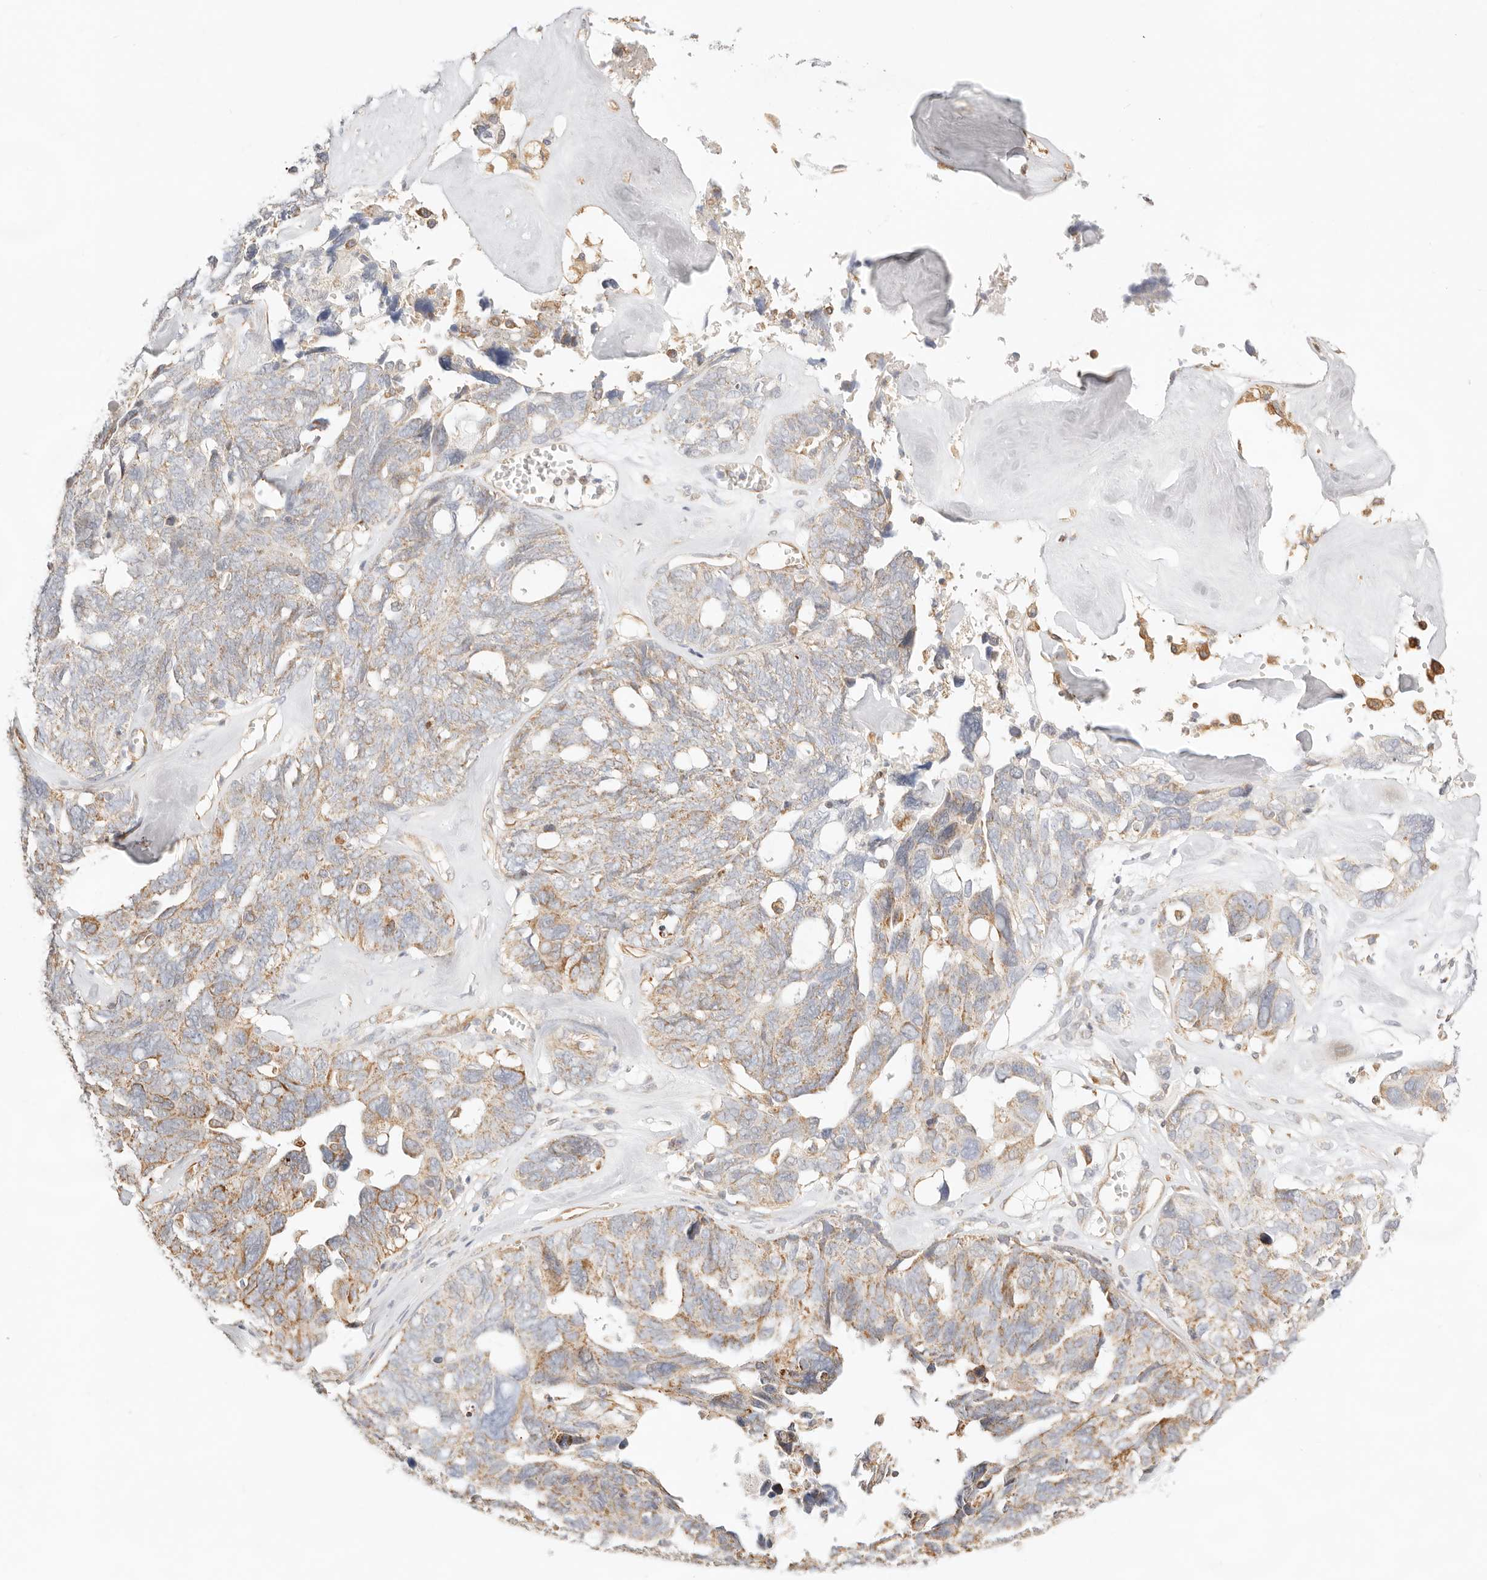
{"staining": {"intensity": "moderate", "quantity": ">75%", "location": "cytoplasmic/membranous"}, "tissue": "ovarian cancer", "cell_type": "Tumor cells", "image_type": "cancer", "snomed": [{"axis": "morphology", "description": "Cystadenocarcinoma, serous, NOS"}, {"axis": "topography", "description": "Ovary"}], "caption": "This histopathology image shows IHC staining of human ovarian cancer, with medium moderate cytoplasmic/membranous expression in approximately >75% of tumor cells.", "gene": "ZC3H11A", "patient": {"sex": "female", "age": 79}}